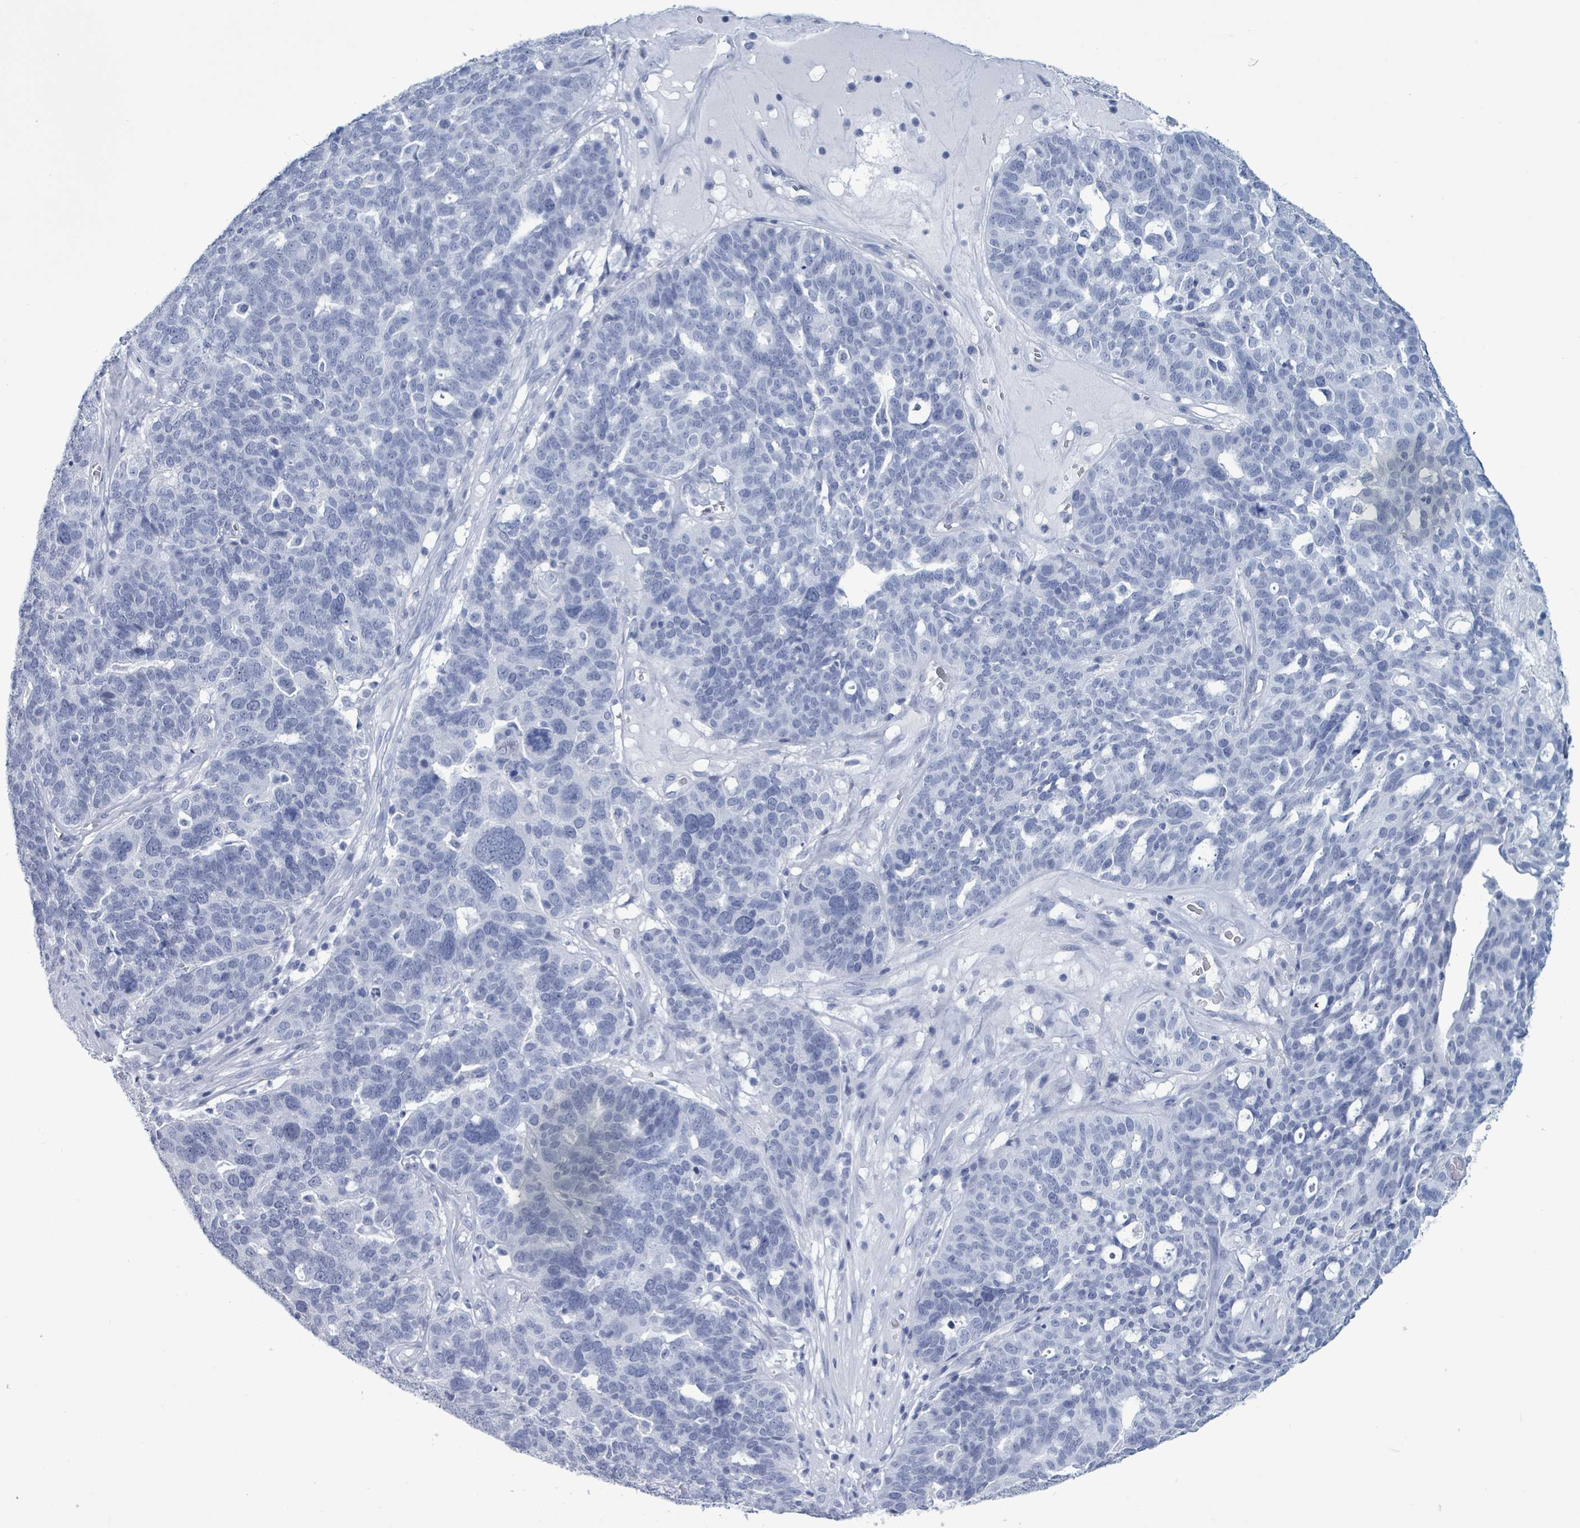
{"staining": {"intensity": "negative", "quantity": "none", "location": "none"}, "tissue": "ovarian cancer", "cell_type": "Tumor cells", "image_type": "cancer", "snomed": [{"axis": "morphology", "description": "Cystadenocarcinoma, serous, NOS"}, {"axis": "topography", "description": "Ovary"}], "caption": "Tumor cells are negative for brown protein staining in serous cystadenocarcinoma (ovarian).", "gene": "NKX2-1", "patient": {"sex": "female", "age": 59}}